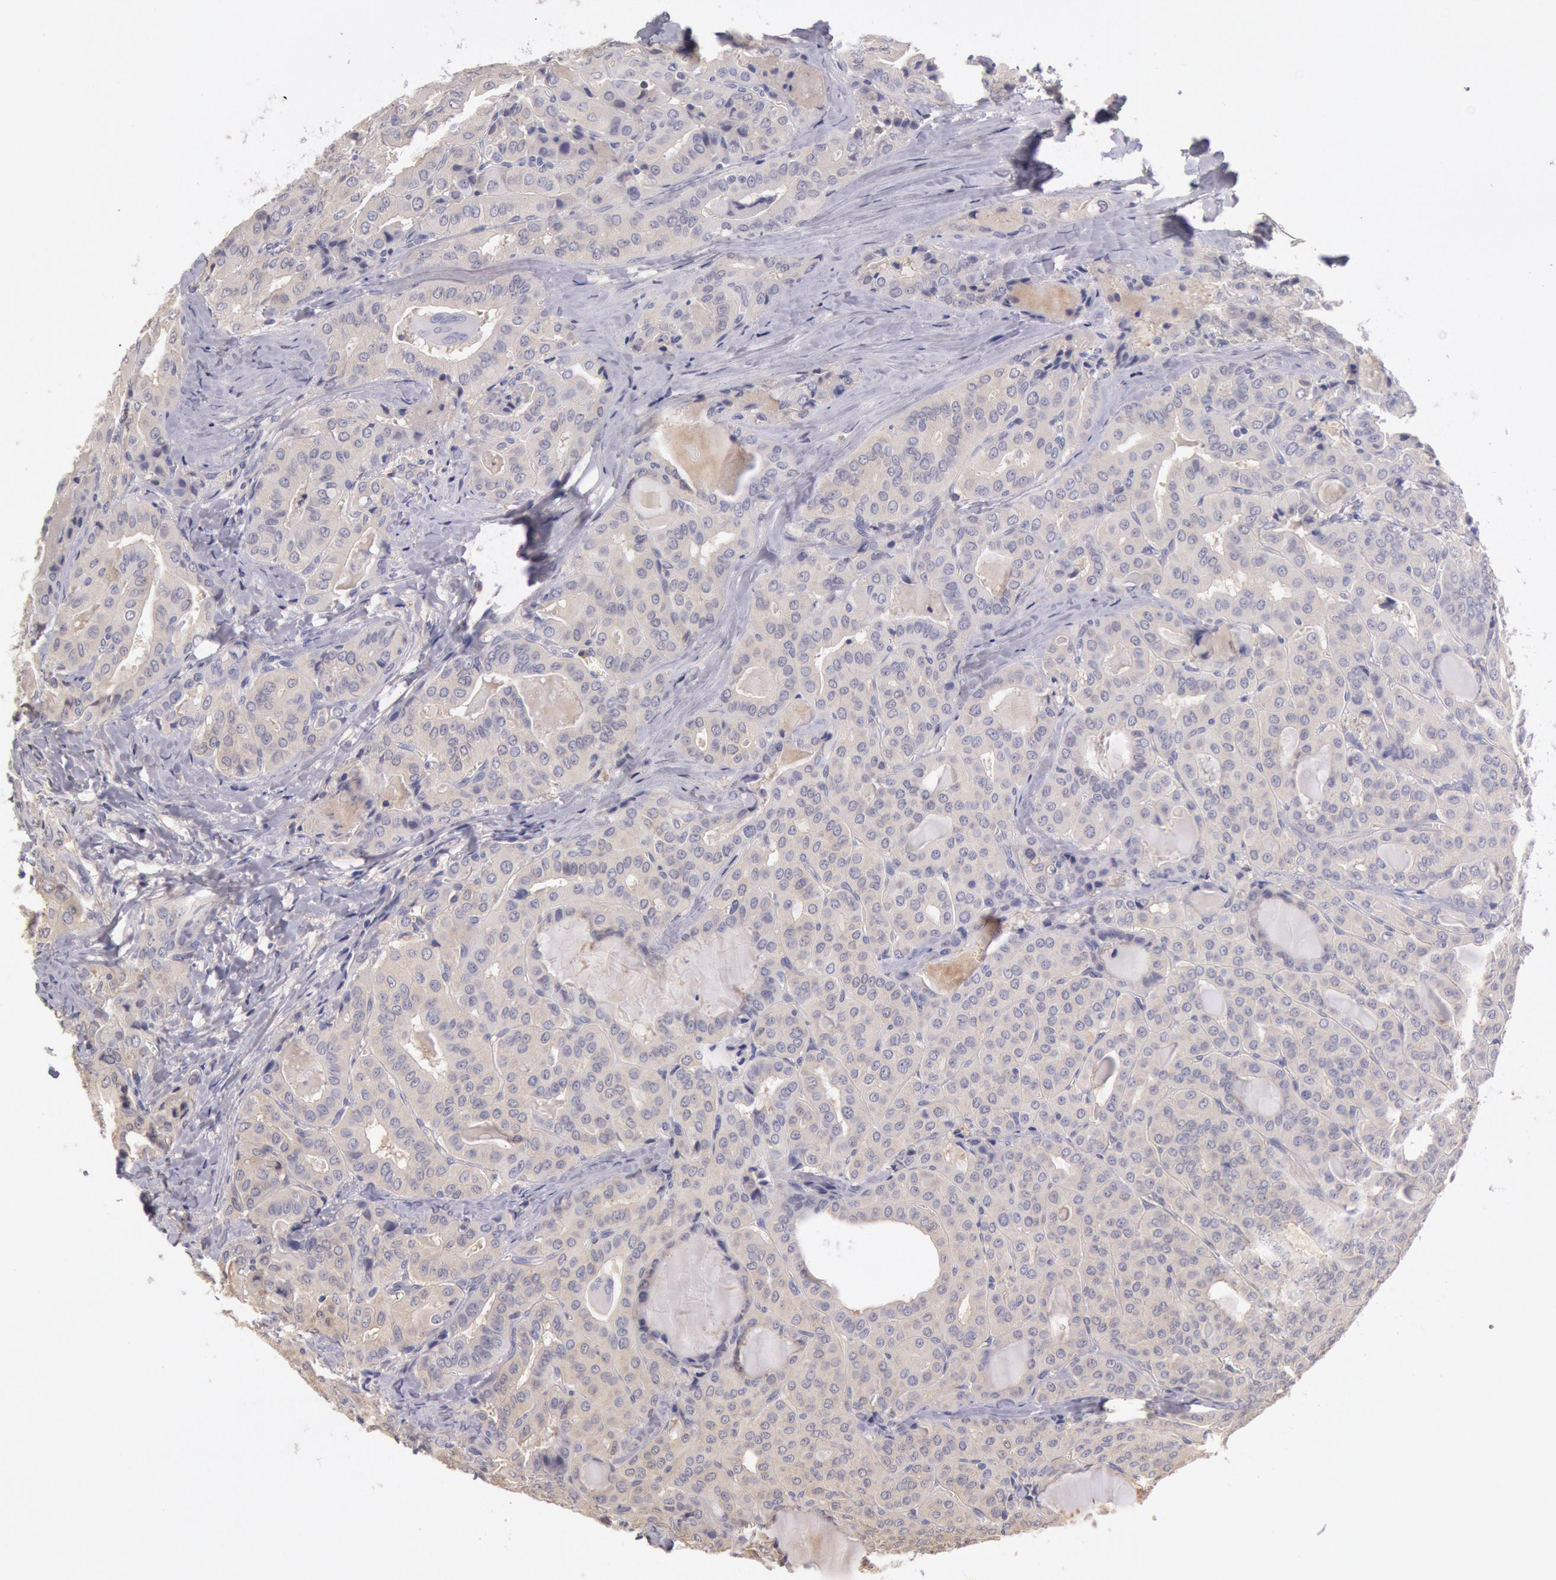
{"staining": {"intensity": "negative", "quantity": "none", "location": "none"}, "tissue": "thyroid cancer", "cell_type": "Tumor cells", "image_type": "cancer", "snomed": [{"axis": "morphology", "description": "Papillary adenocarcinoma, NOS"}, {"axis": "topography", "description": "Thyroid gland"}], "caption": "Immunohistochemistry image of human papillary adenocarcinoma (thyroid) stained for a protein (brown), which shows no staining in tumor cells. Nuclei are stained in blue.", "gene": "C1R", "patient": {"sex": "female", "age": 71}}